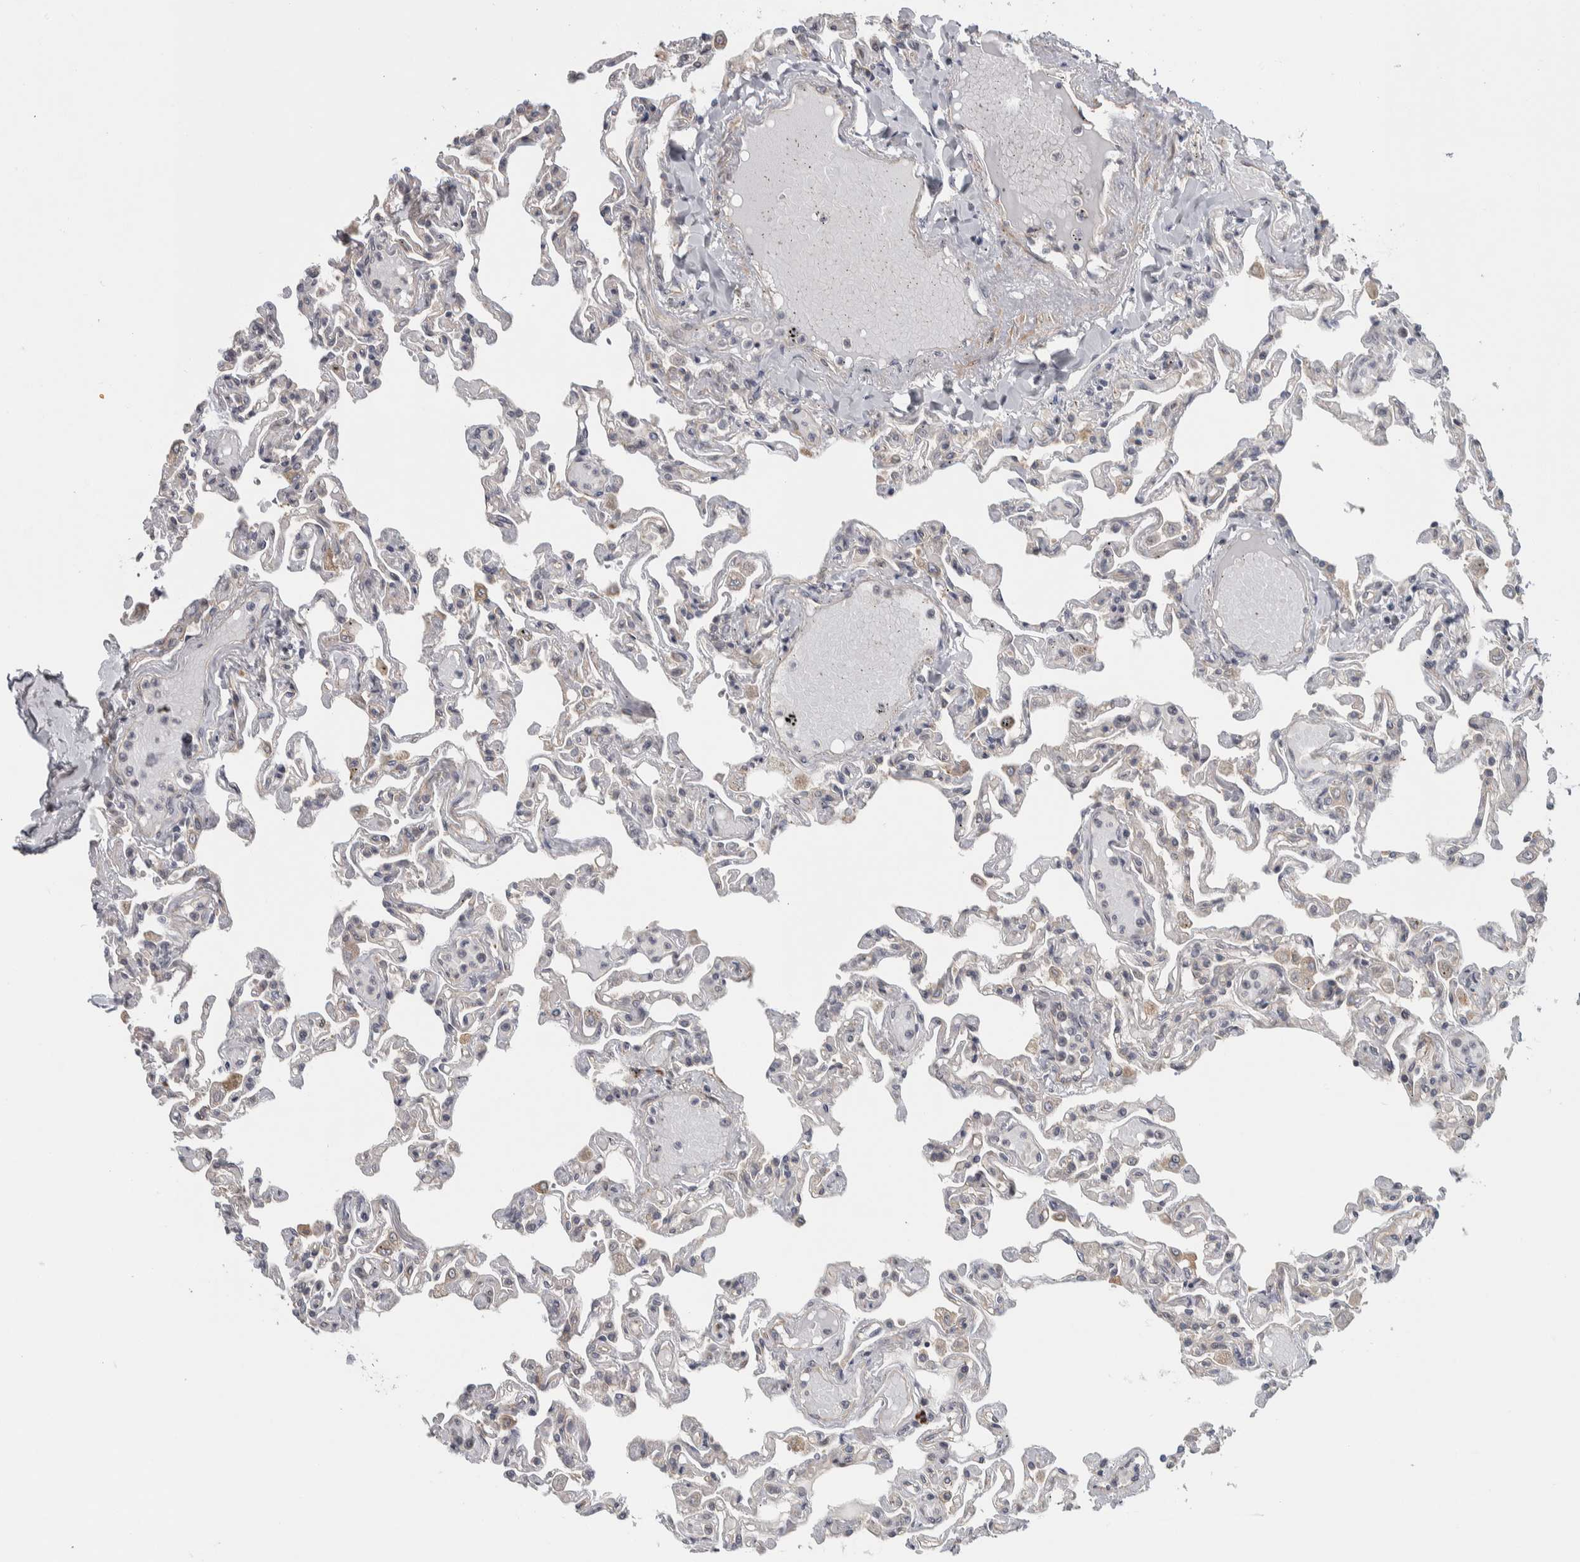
{"staining": {"intensity": "weak", "quantity": "<25%", "location": "cytoplasmic/membranous"}, "tissue": "lung", "cell_type": "Alveolar cells", "image_type": "normal", "snomed": [{"axis": "morphology", "description": "Normal tissue, NOS"}, {"axis": "topography", "description": "Lung"}], "caption": "Immunohistochemistry of normal human lung reveals no staining in alveolar cells. (DAB immunohistochemistry, high magnification).", "gene": "TBC1D31", "patient": {"sex": "male", "age": 21}}